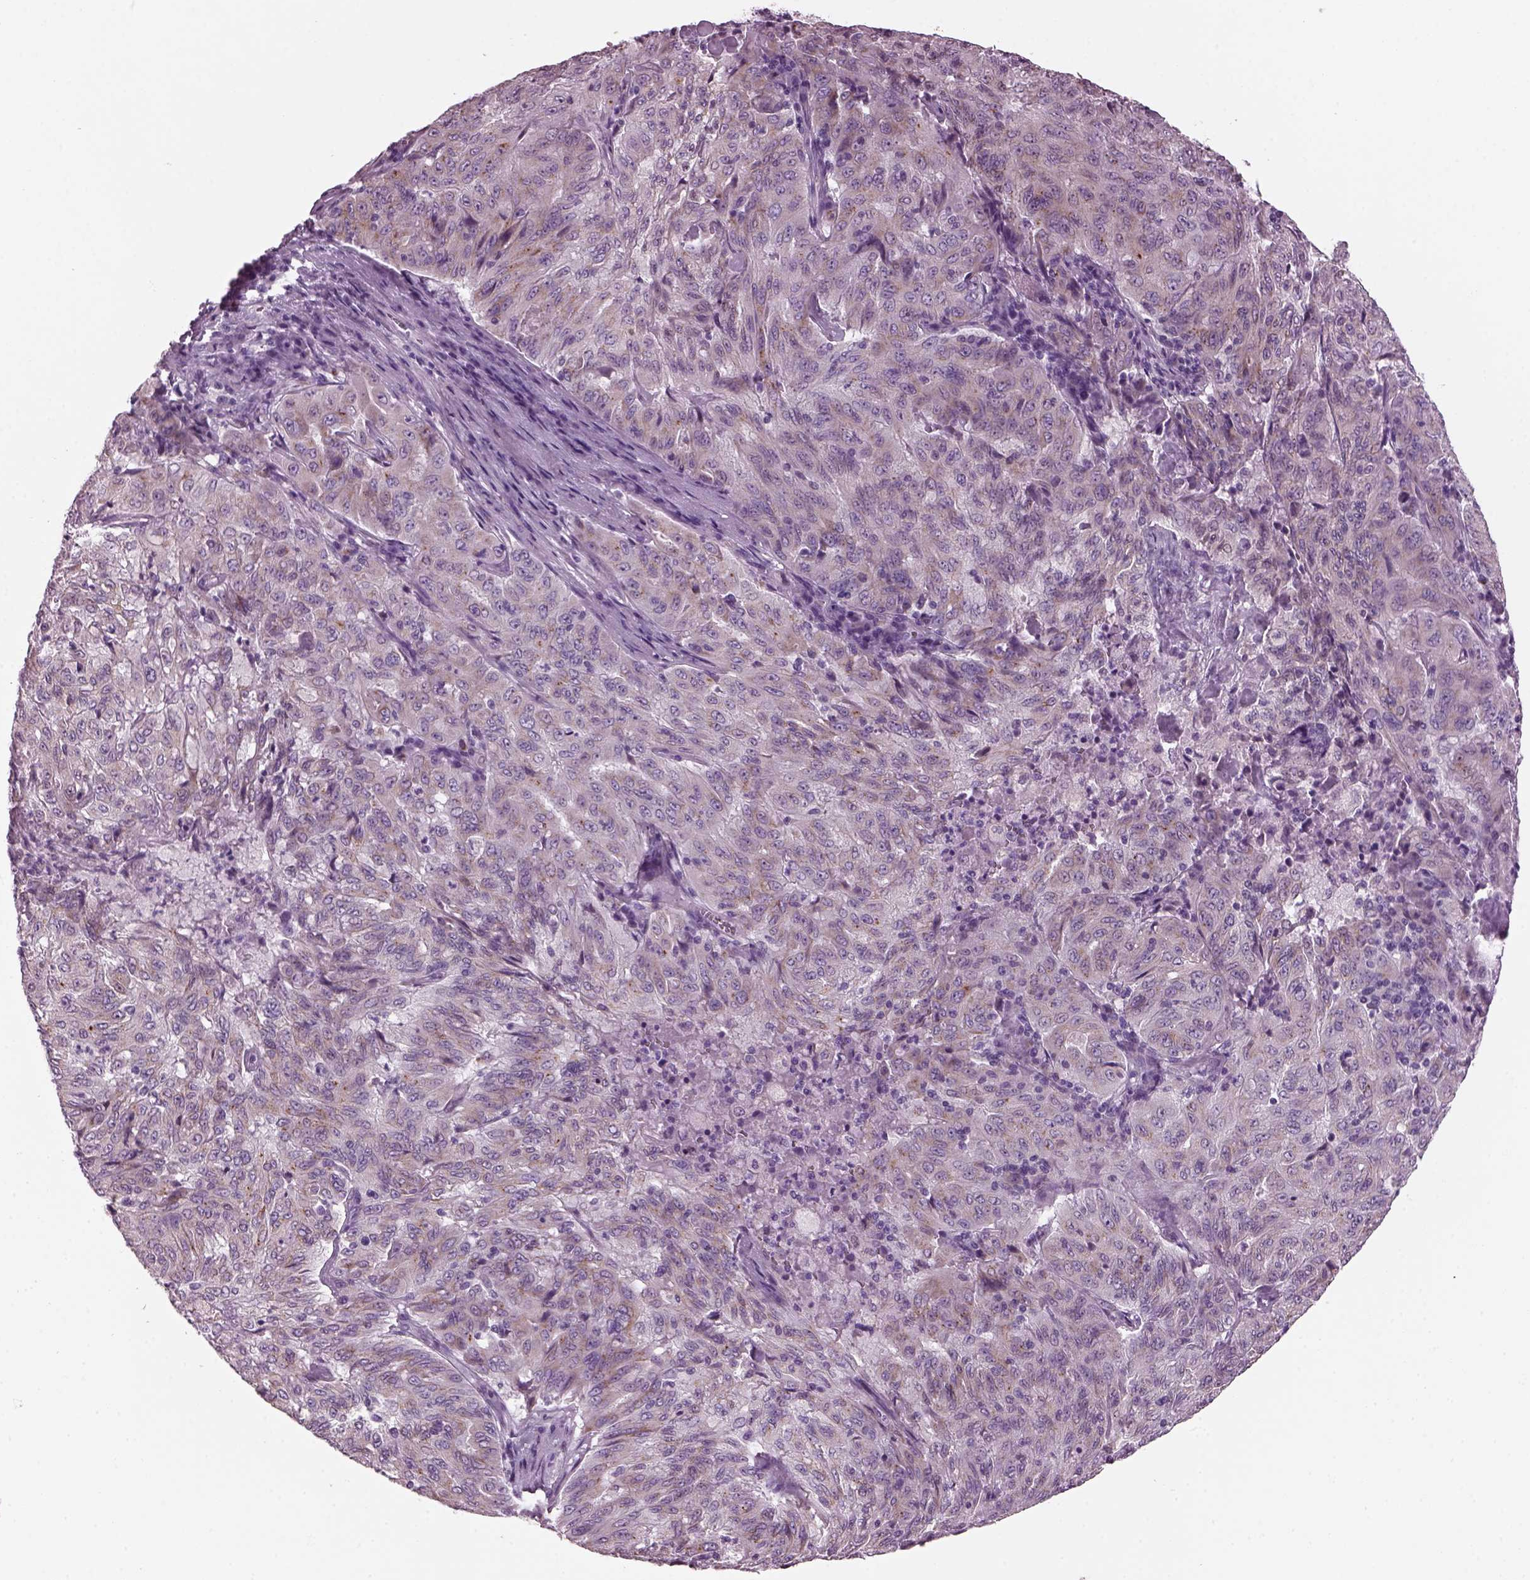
{"staining": {"intensity": "weak", "quantity": ">75%", "location": "cytoplasmic/membranous"}, "tissue": "pancreatic cancer", "cell_type": "Tumor cells", "image_type": "cancer", "snomed": [{"axis": "morphology", "description": "Adenocarcinoma, NOS"}, {"axis": "topography", "description": "Pancreas"}], "caption": "This micrograph demonstrates pancreatic cancer stained with immunohistochemistry to label a protein in brown. The cytoplasmic/membranous of tumor cells show weak positivity for the protein. Nuclei are counter-stained blue.", "gene": "PRR9", "patient": {"sex": "male", "age": 63}}